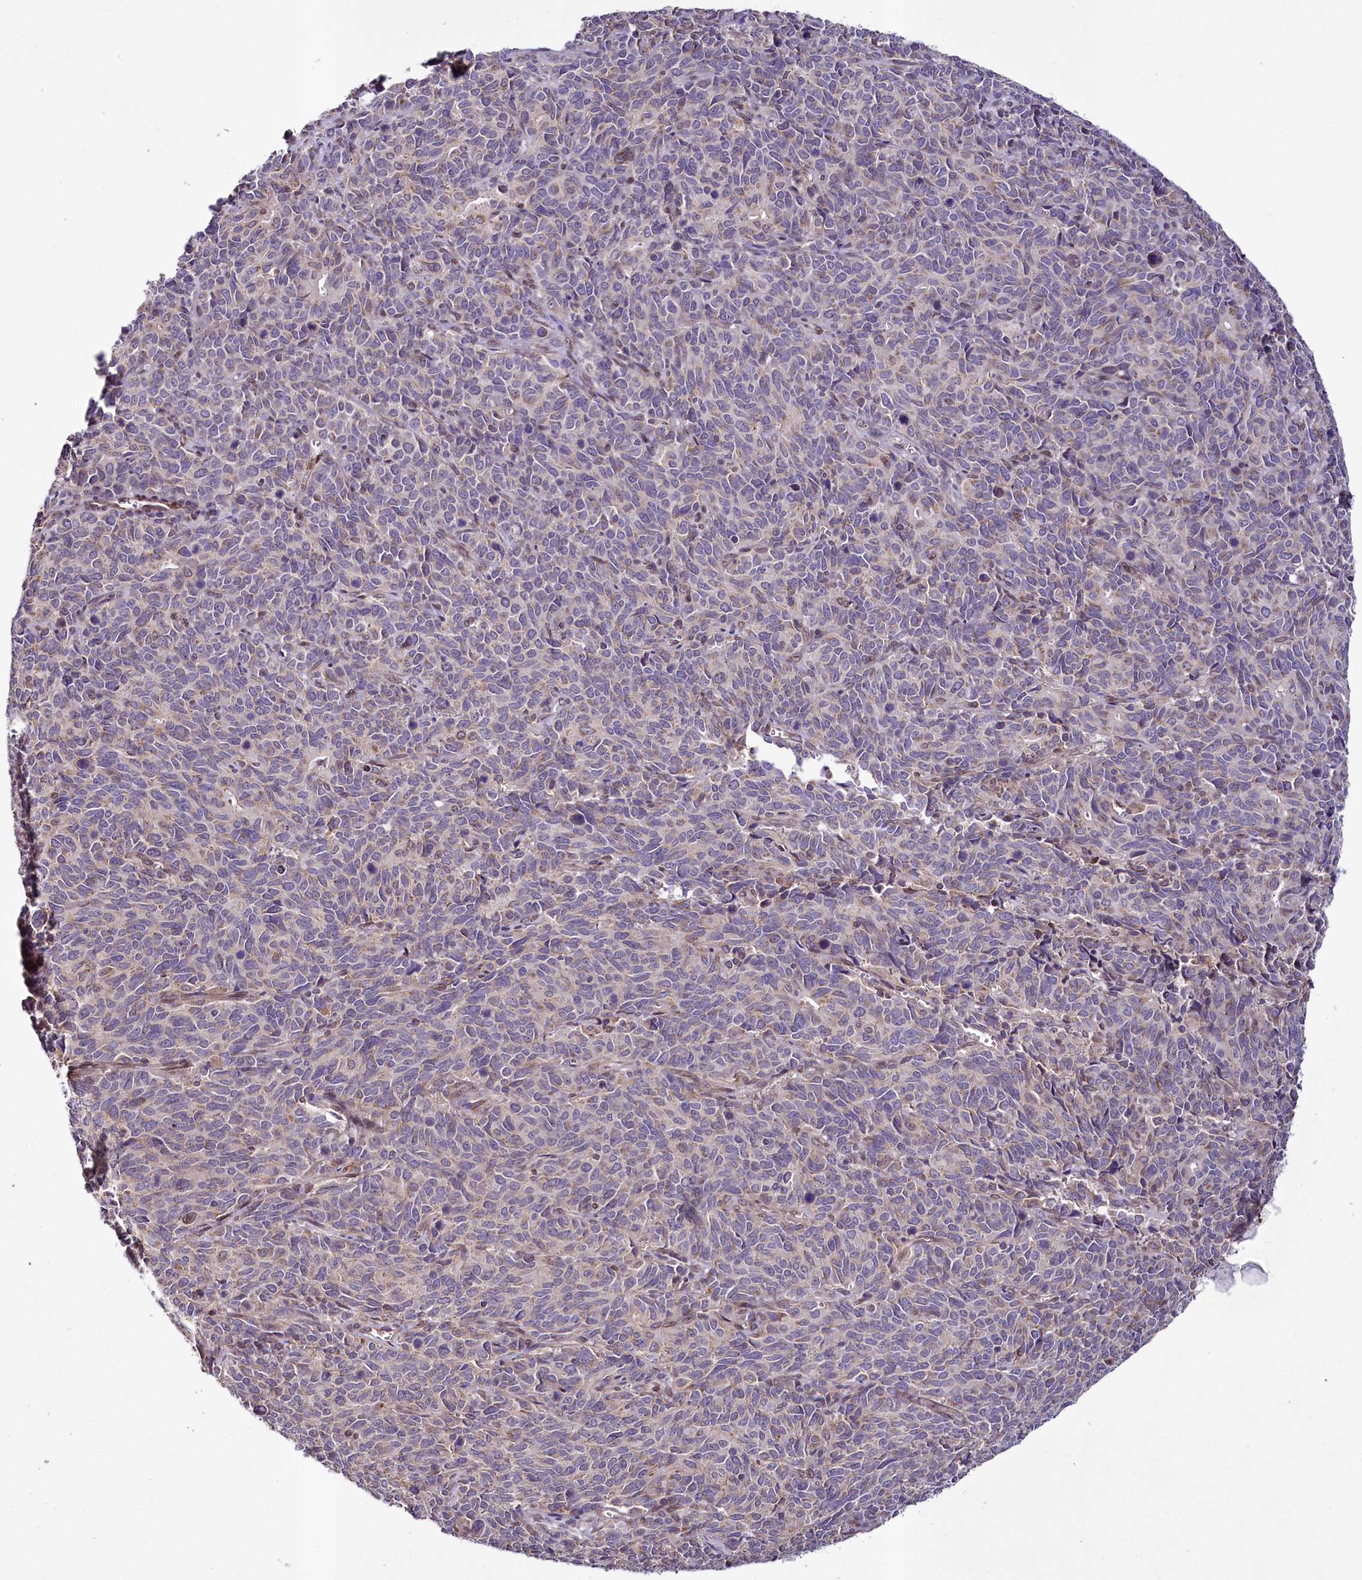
{"staining": {"intensity": "negative", "quantity": "none", "location": "none"}, "tissue": "cervical cancer", "cell_type": "Tumor cells", "image_type": "cancer", "snomed": [{"axis": "morphology", "description": "Squamous cell carcinoma, NOS"}, {"axis": "topography", "description": "Cervix"}], "caption": "Protein analysis of squamous cell carcinoma (cervical) displays no significant expression in tumor cells.", "gene": "ZNF226", "patient": {"sex": "female", "age": 60}}